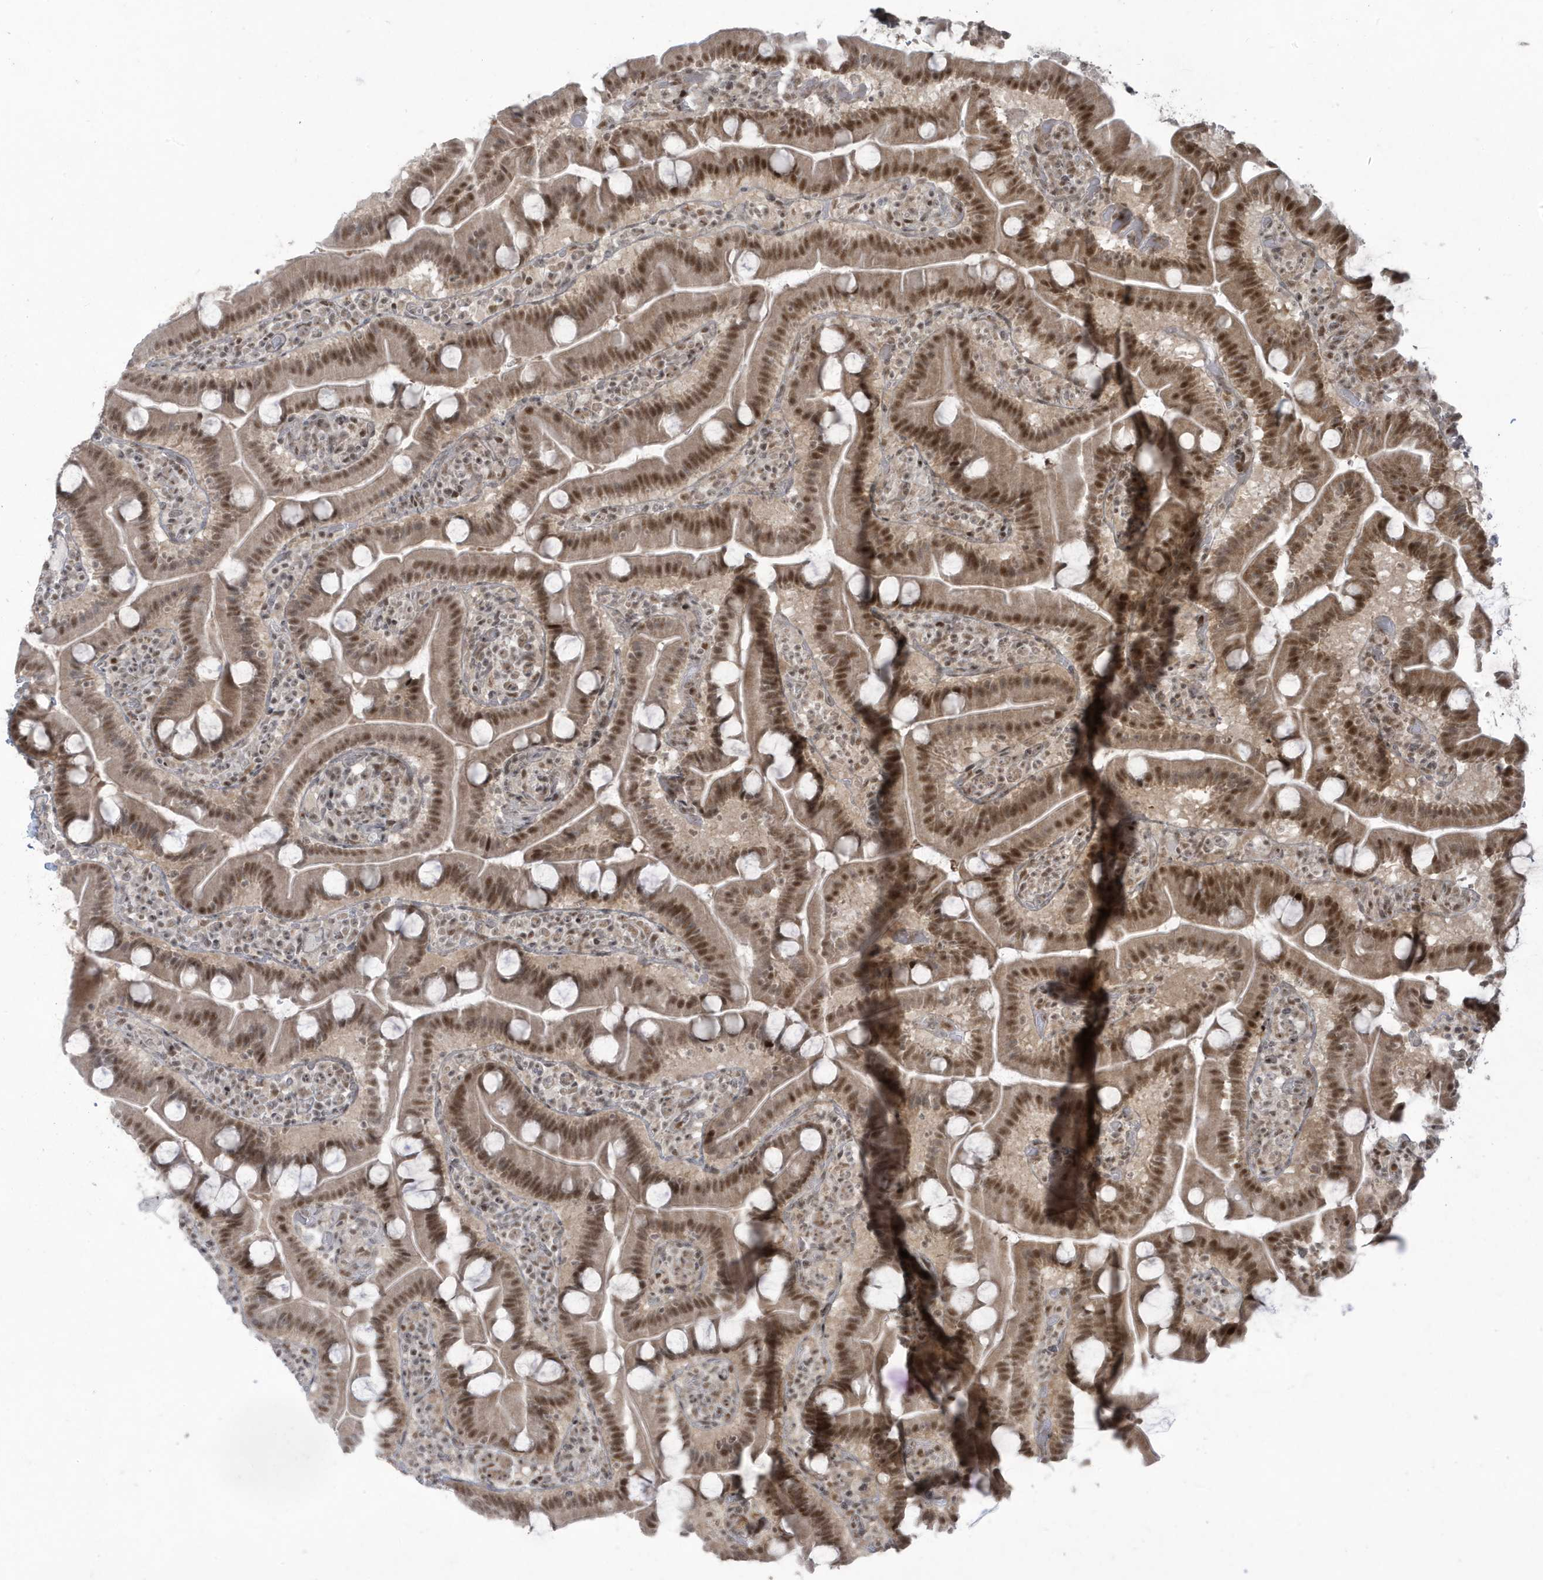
{"staining": {"intensity": "moderate", "quantity": ">75%", "location": "cytoplasmic/membranous,nuclear"}, "tissue": "duodenum", "cell_type": "Glandular cells", "image_type": "normal", "snomed": [{"axis": "morphology", "description": "Normal tissue, NOS"}, {"axis": "topography", "description": "Duodenum"}], "caption": "A brown stain shows moderate cytoplasmic/membranous,nuclear positivity of a protein in glandular cells of benign human duodenum. (brown staining indicates protein expression, while blue staining denotes nuclei).", "gene": "C1orf52", "patient": {"sex": "male", "age": 55}}